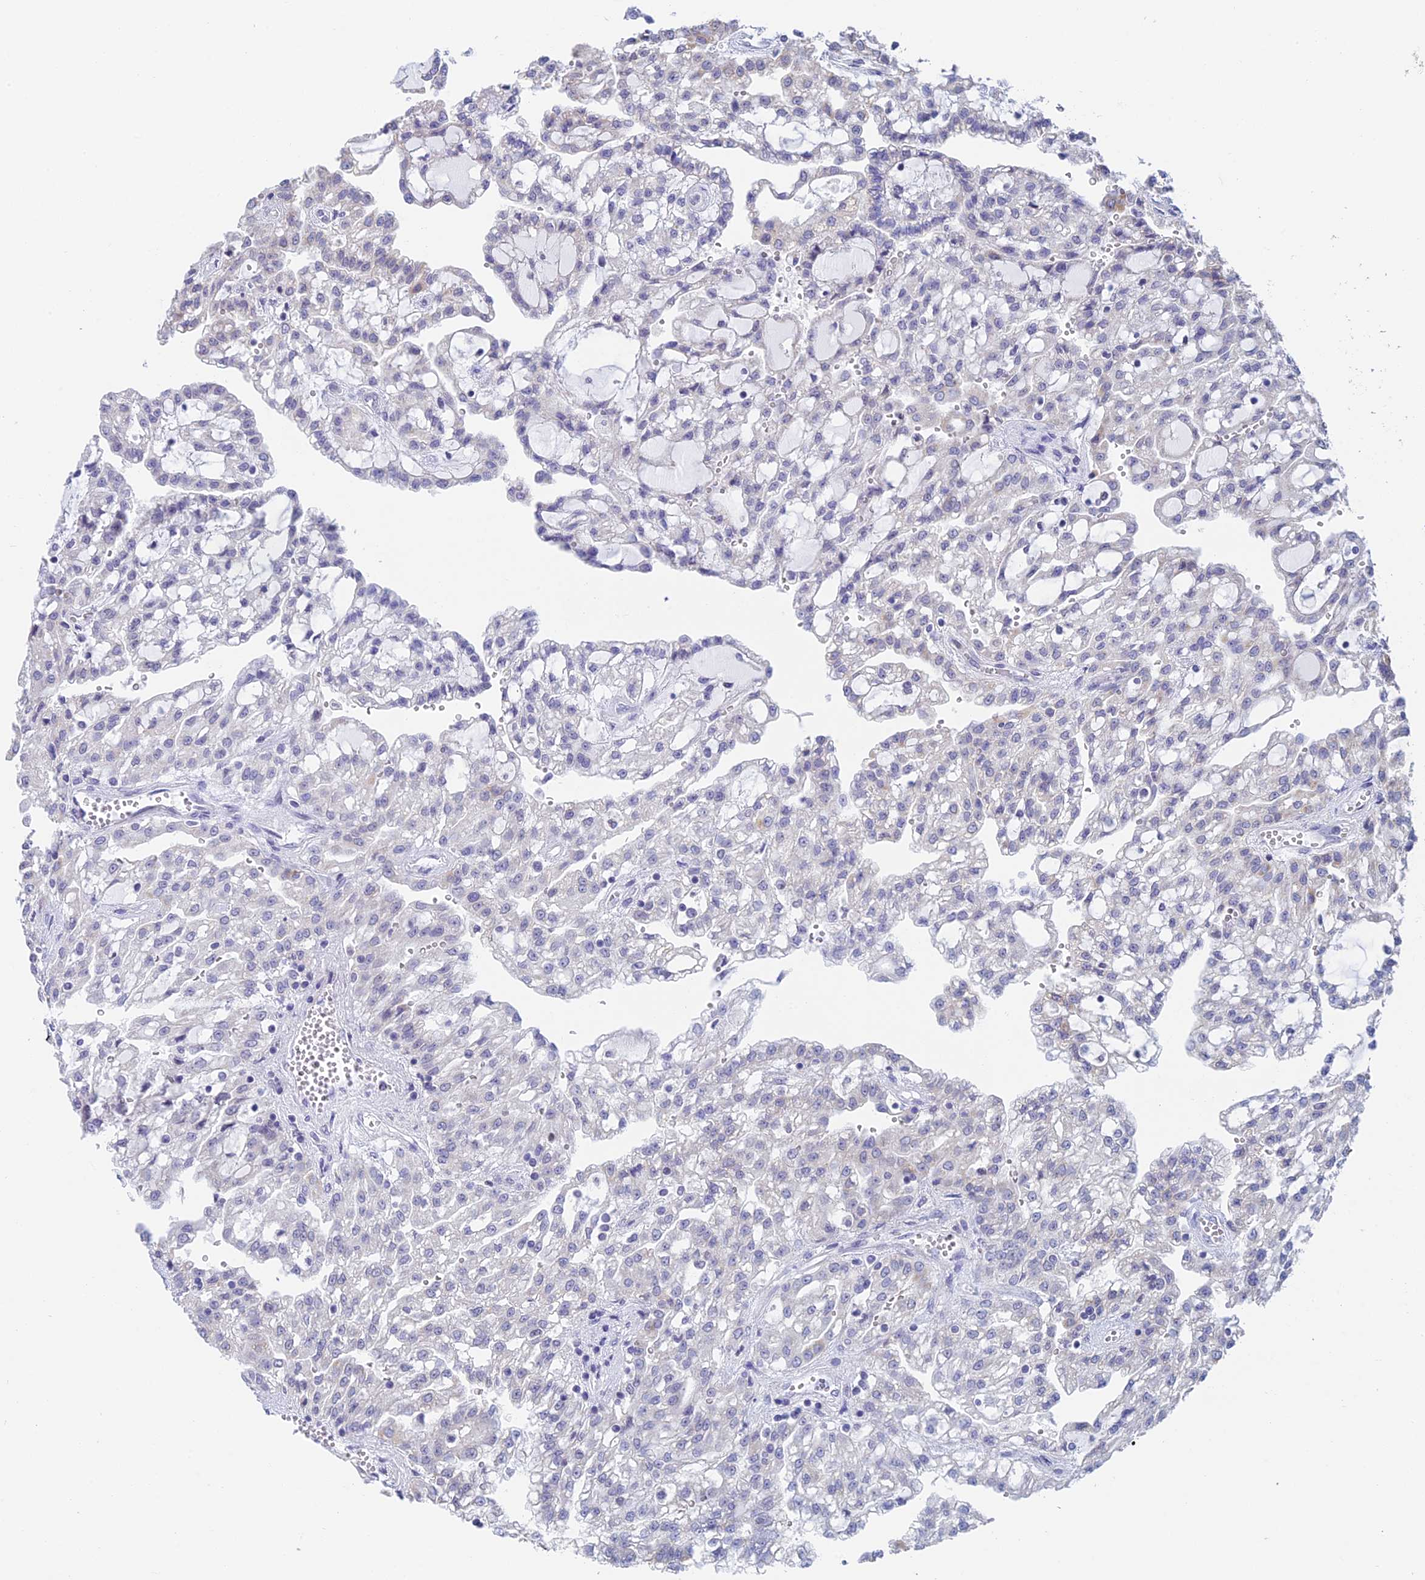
{"staining": {"intensity": "negative", "quantity": "none", "location": "none"}, "tissue": "renal cancer", "cell_type": "Tumor cells", "image_type": "cancer", "snomed": [{"axis": "morphology", "description": "Adenocarcinoma, NOS"}, {"axis": "topography", "description": "Kidney"}], "caption": "The histopathology image displays no staining of tumor cells in renal adenocarcinoma.", "gene": "REXO5", "patient": {"sex": "male", "age": 63}}